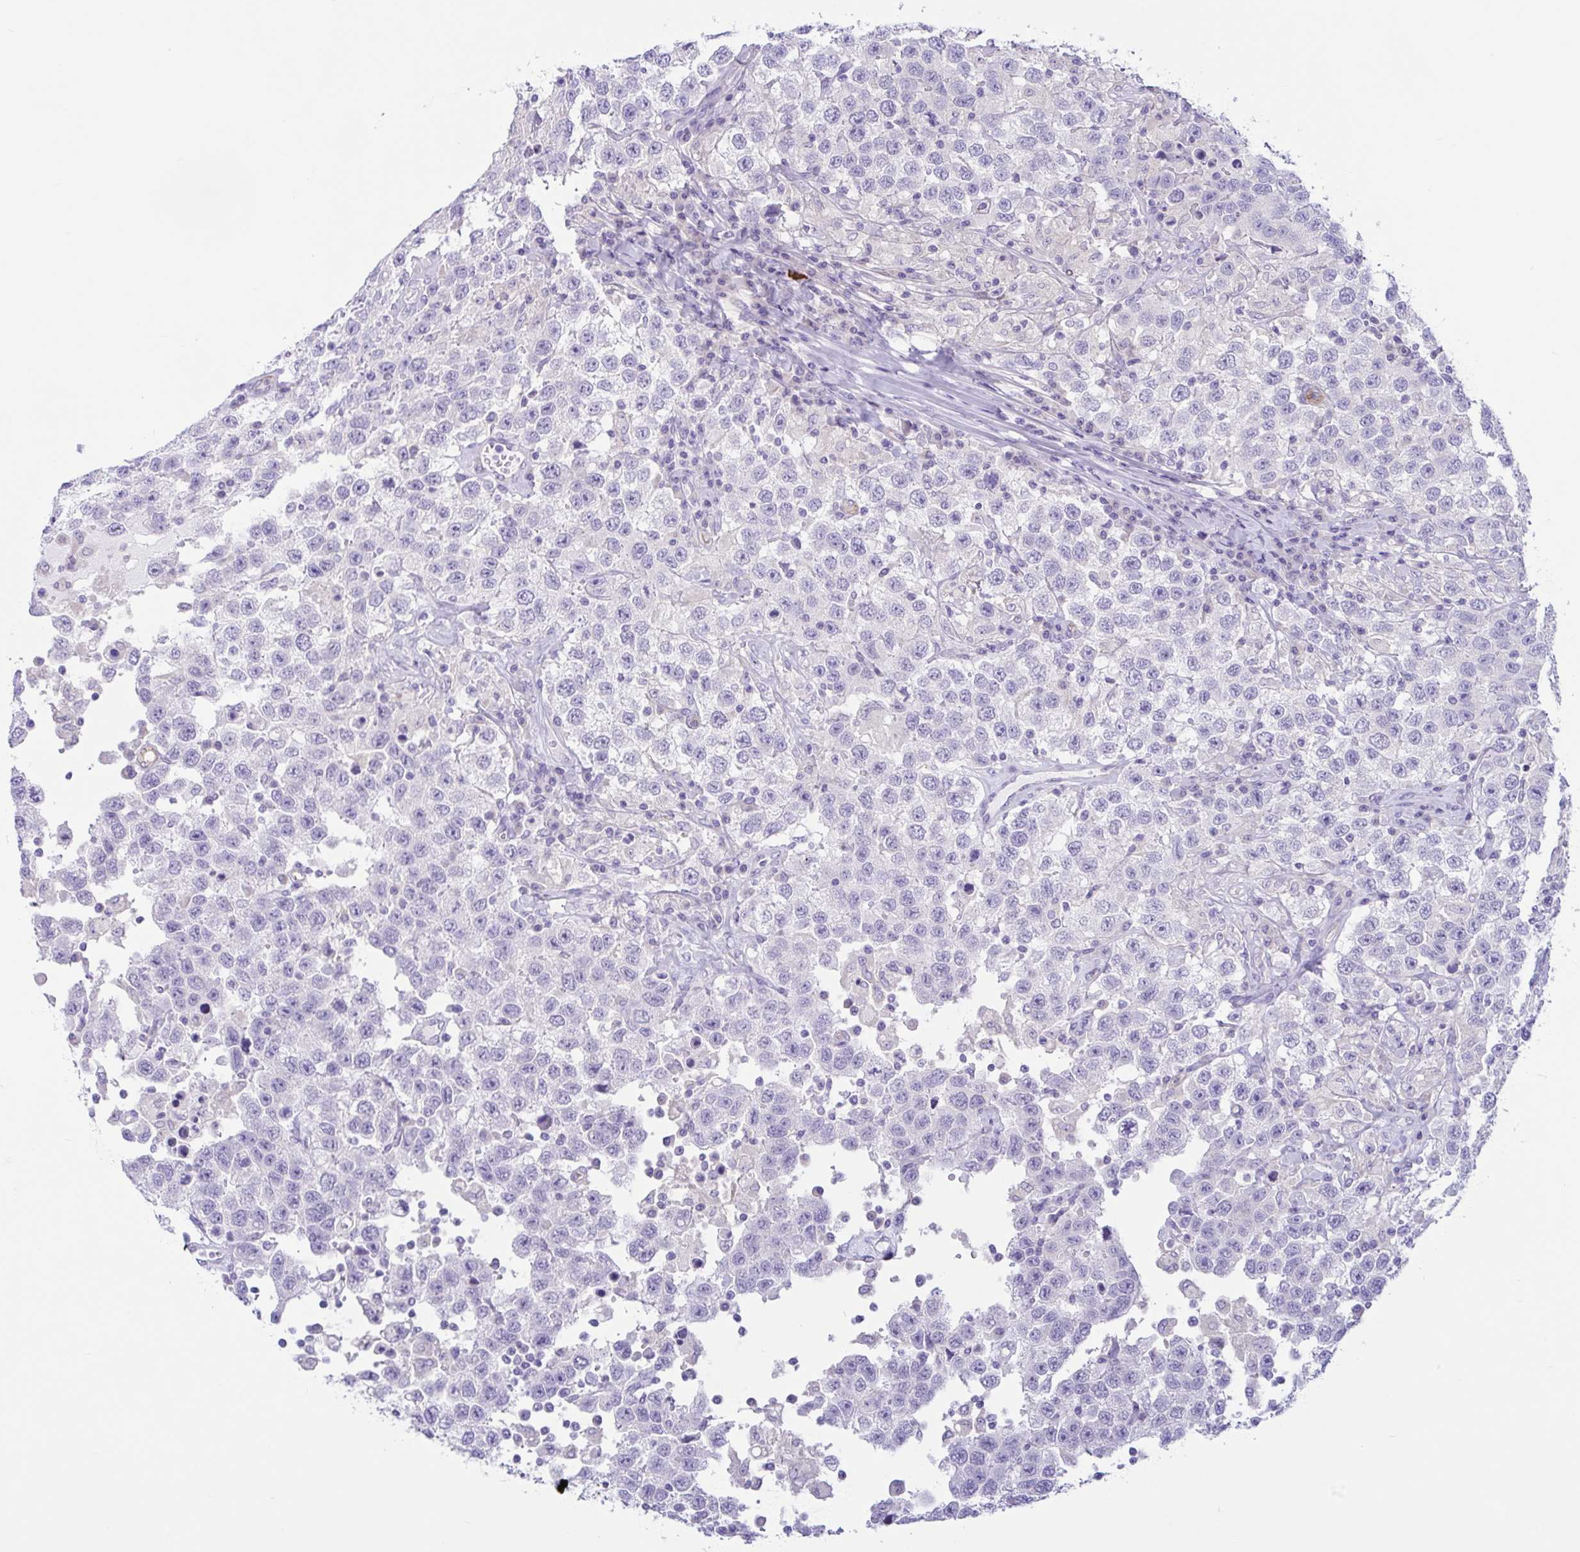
{"staining": {"intensity": "negative", "quantity": "none", "location": "none"}, "tissue": "testis cancer", "cell_type": "Tumor cells", "image_type": "cancer", "snomed": [{"axis": "morphology", "description": "Seminoma, NOS"}, {"axis": "topography", "description": "Testis"}], "caption": "The immunohistochemistry histopathology image has no significant positivity in tumor cells of testis cancer (seminoma) tissue.", "gene": "TNNI2", "patient": {"sex": "male", "age": 41}}